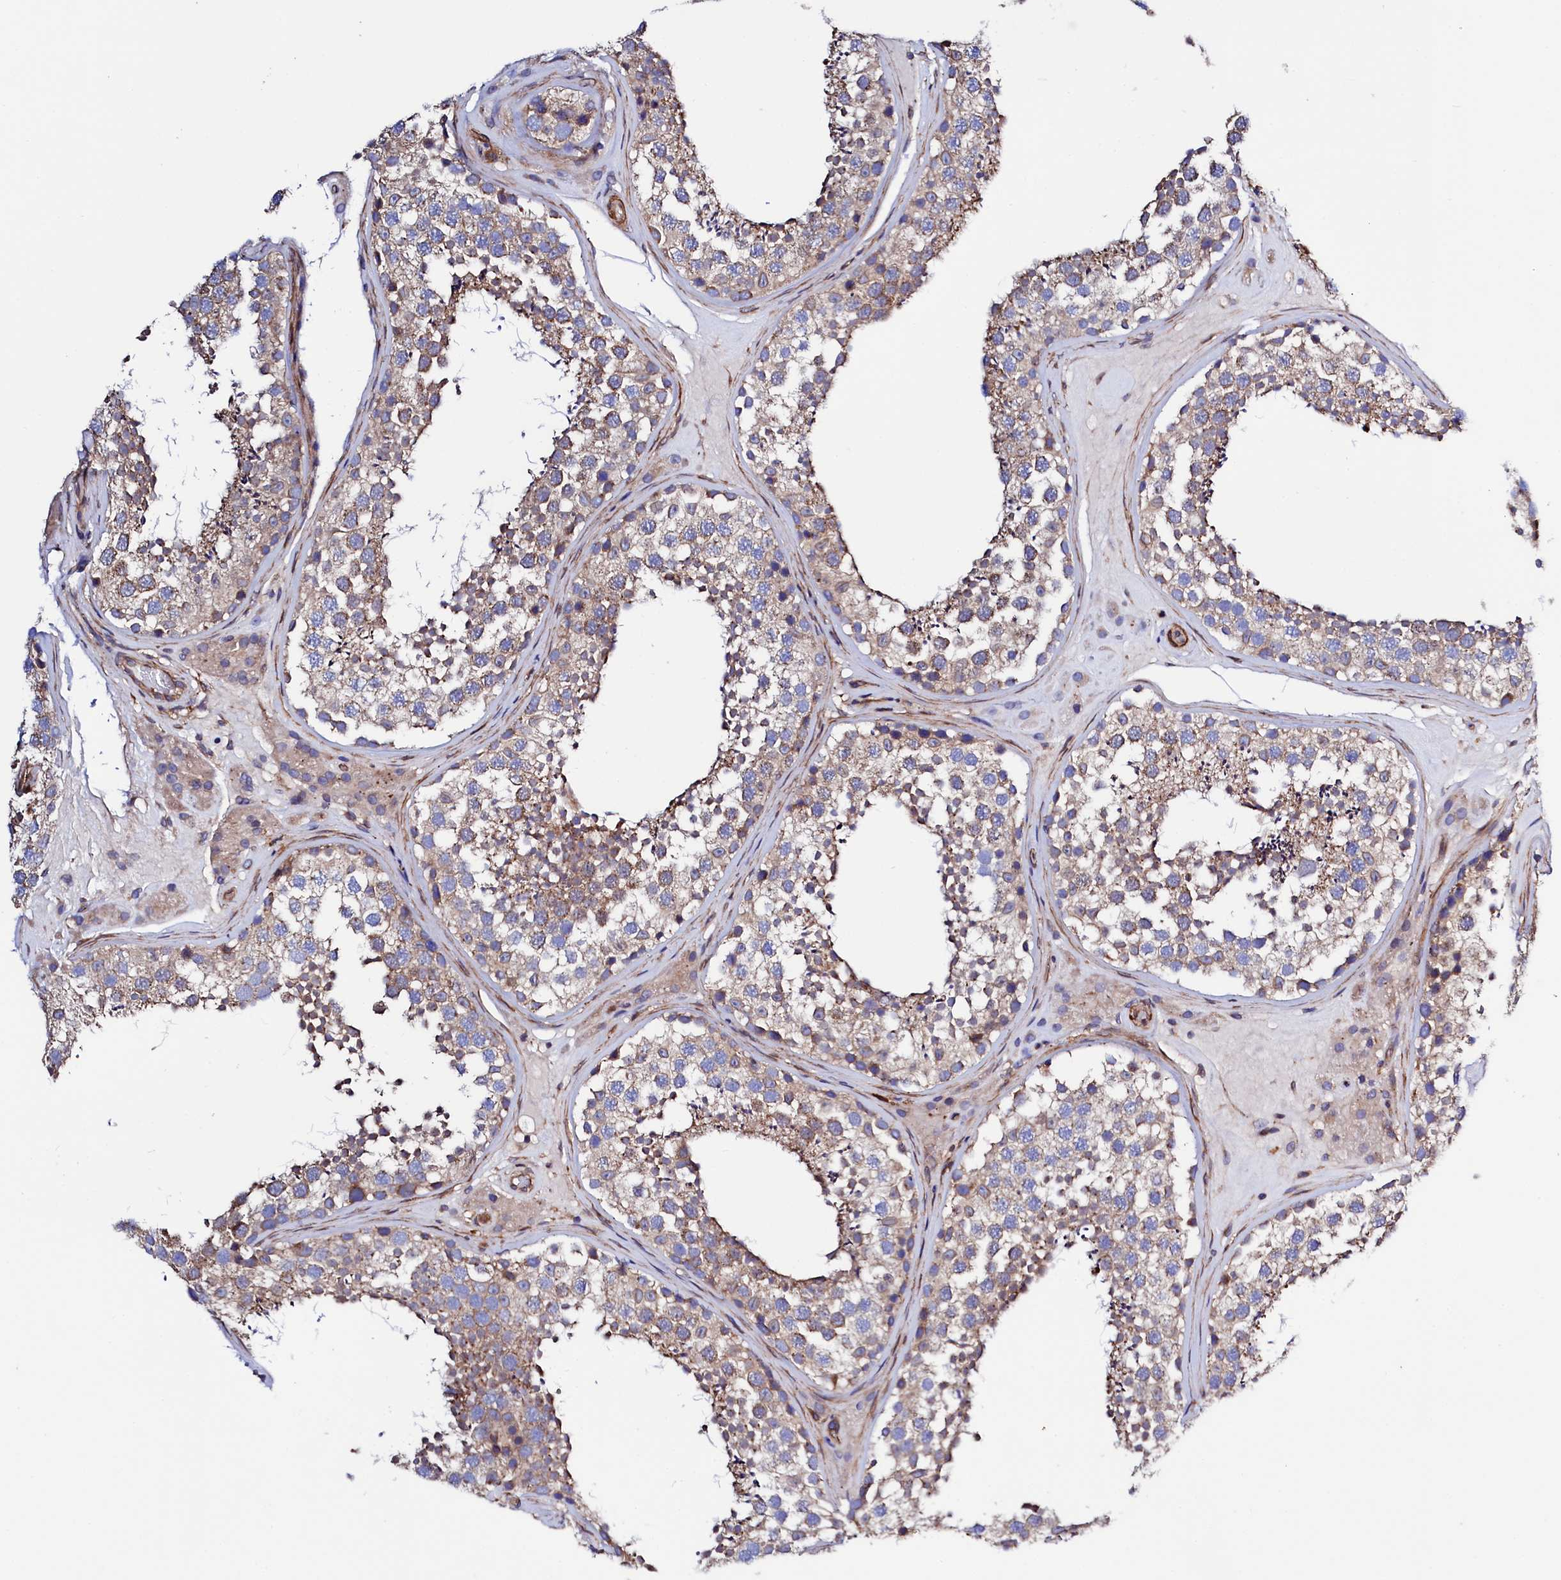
{"staining": {"intensity": "weak", "quantity": "25%-75%", "location": "cytoplasmic/membranous"}, "tissue": "testis", "cell_type": "Cells in seminiferous ducts", "image_type": "normal", "snomed": [{"axis": "morphology", "description": "Normal tissue, NOS"}, {"axis": "topography", "description": "Testis"}], "caption": "An IHC image of unremarkable tissue is shown. Protein staining in brown shows weak cytoplasmic/membranous positivity in testis within cells in seminiferous ducts.", "gene": "STAMBPL1", "patient": {"sex": "male", "age": 46}}